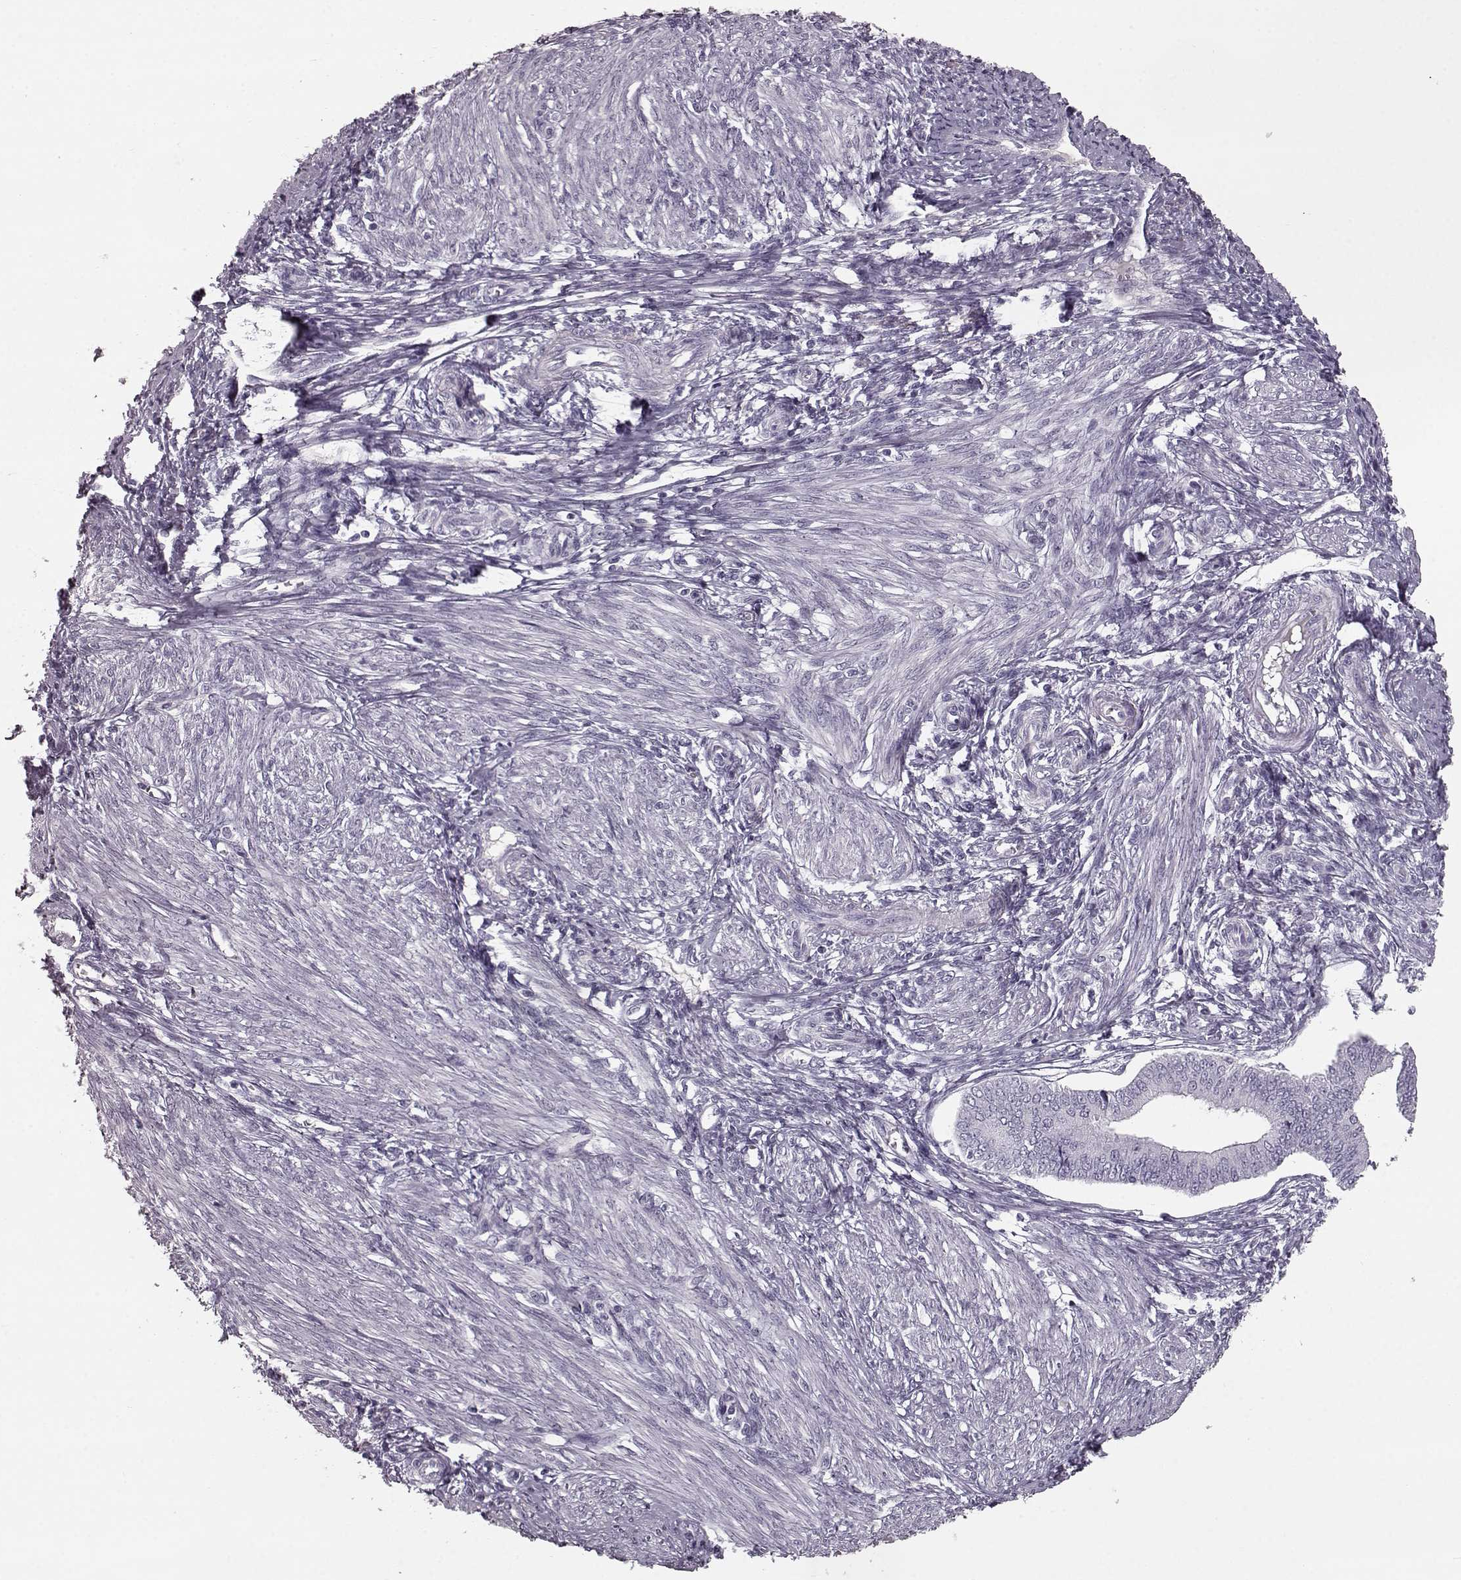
{"staining": {"intensity": "negative", "quantity": "none", "location": "none"}, "tissue": "endometrium", "cell_type": "Cells in endometrial stroma", "image_type": "normal", "snomed": [{"axis": "morphology", "description": "Normal tissue, NOS"}, {"axis": "topography", "description": "Endometrium"}], "caption": "Cells in endometrial stroma are negative for protein expression in unremarkable human endometrium.", "gene": "CCL19", "patient": {"sex": "female", "age": 42}}